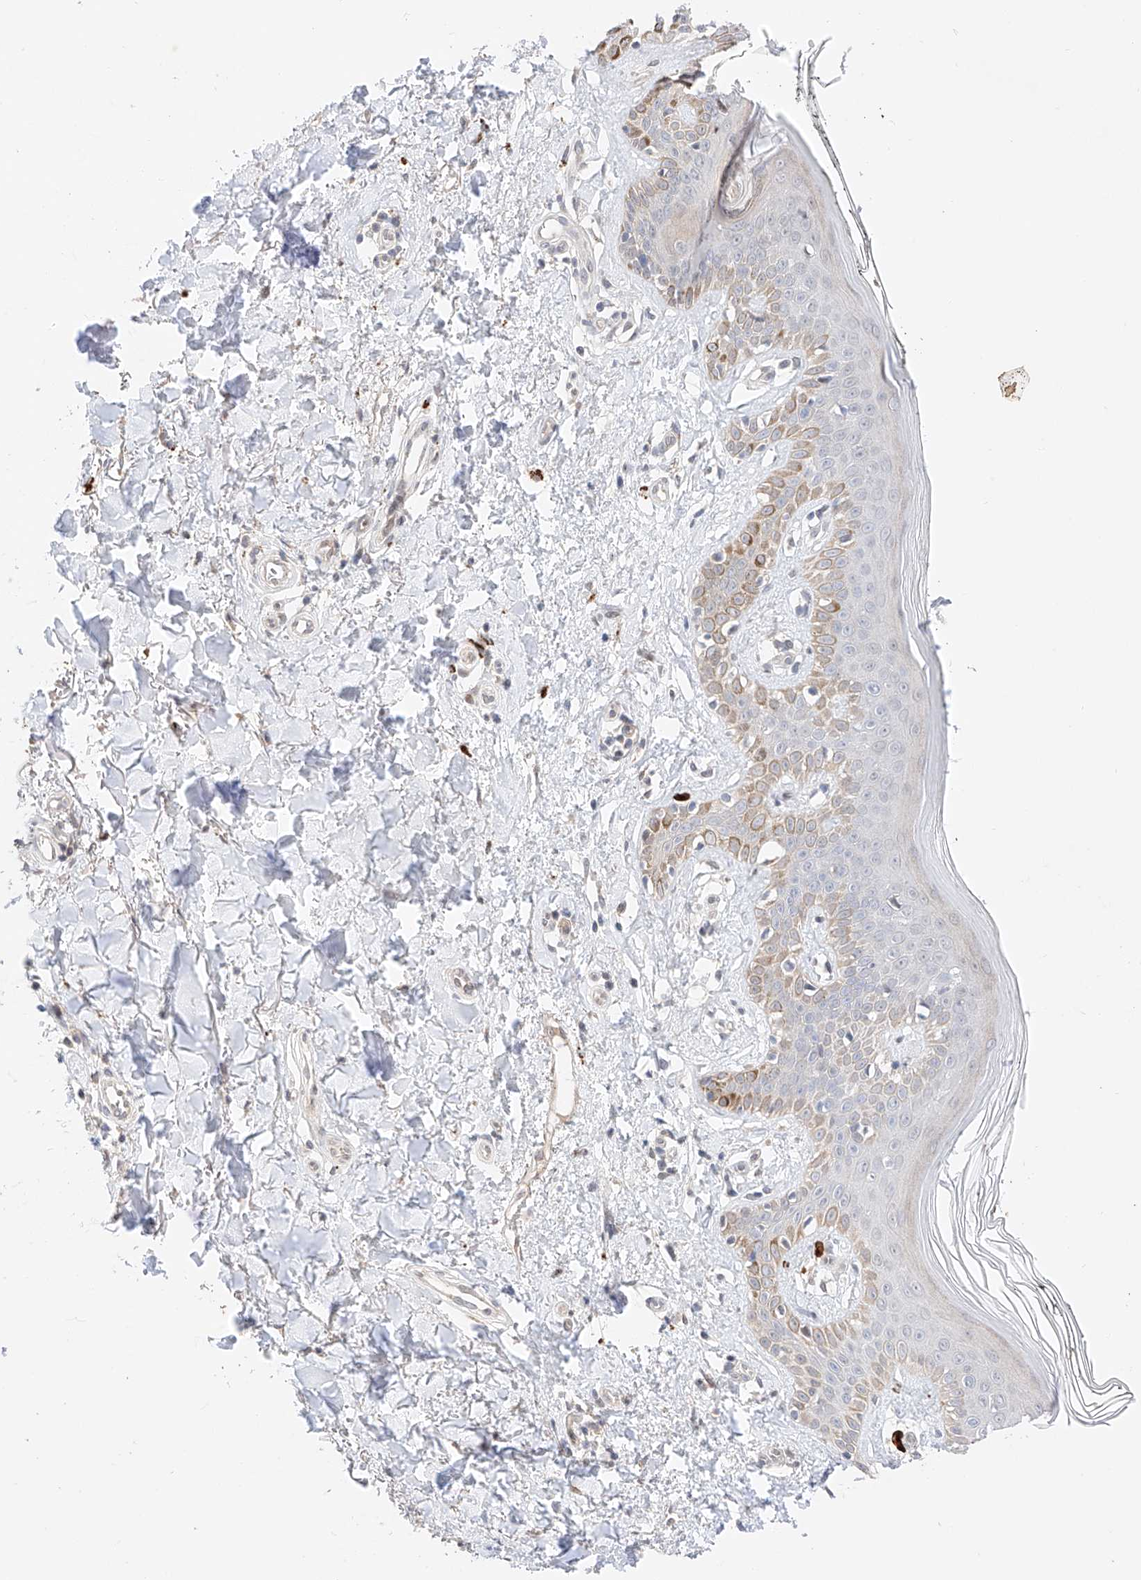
{"staining": {"intensity": "negative", "quantity": "none", "location": "none"}, "tissue": "skin", "cell_type": "Fibroblasts", "image_type": "normal", "snomed": [{"axis": "morphology", "description": "Normal tissue, NOS"}, {"axis": "topography", "description": "Skin"}], "caption": "DAB immunohistochemical staining of benign skin shows no significant positivity in fibroblasts. (Brightfield microscopy of DAB IHC at high magnification).", "gene": "GCNT1", "patient": {"sex": "female", "age": 64}}